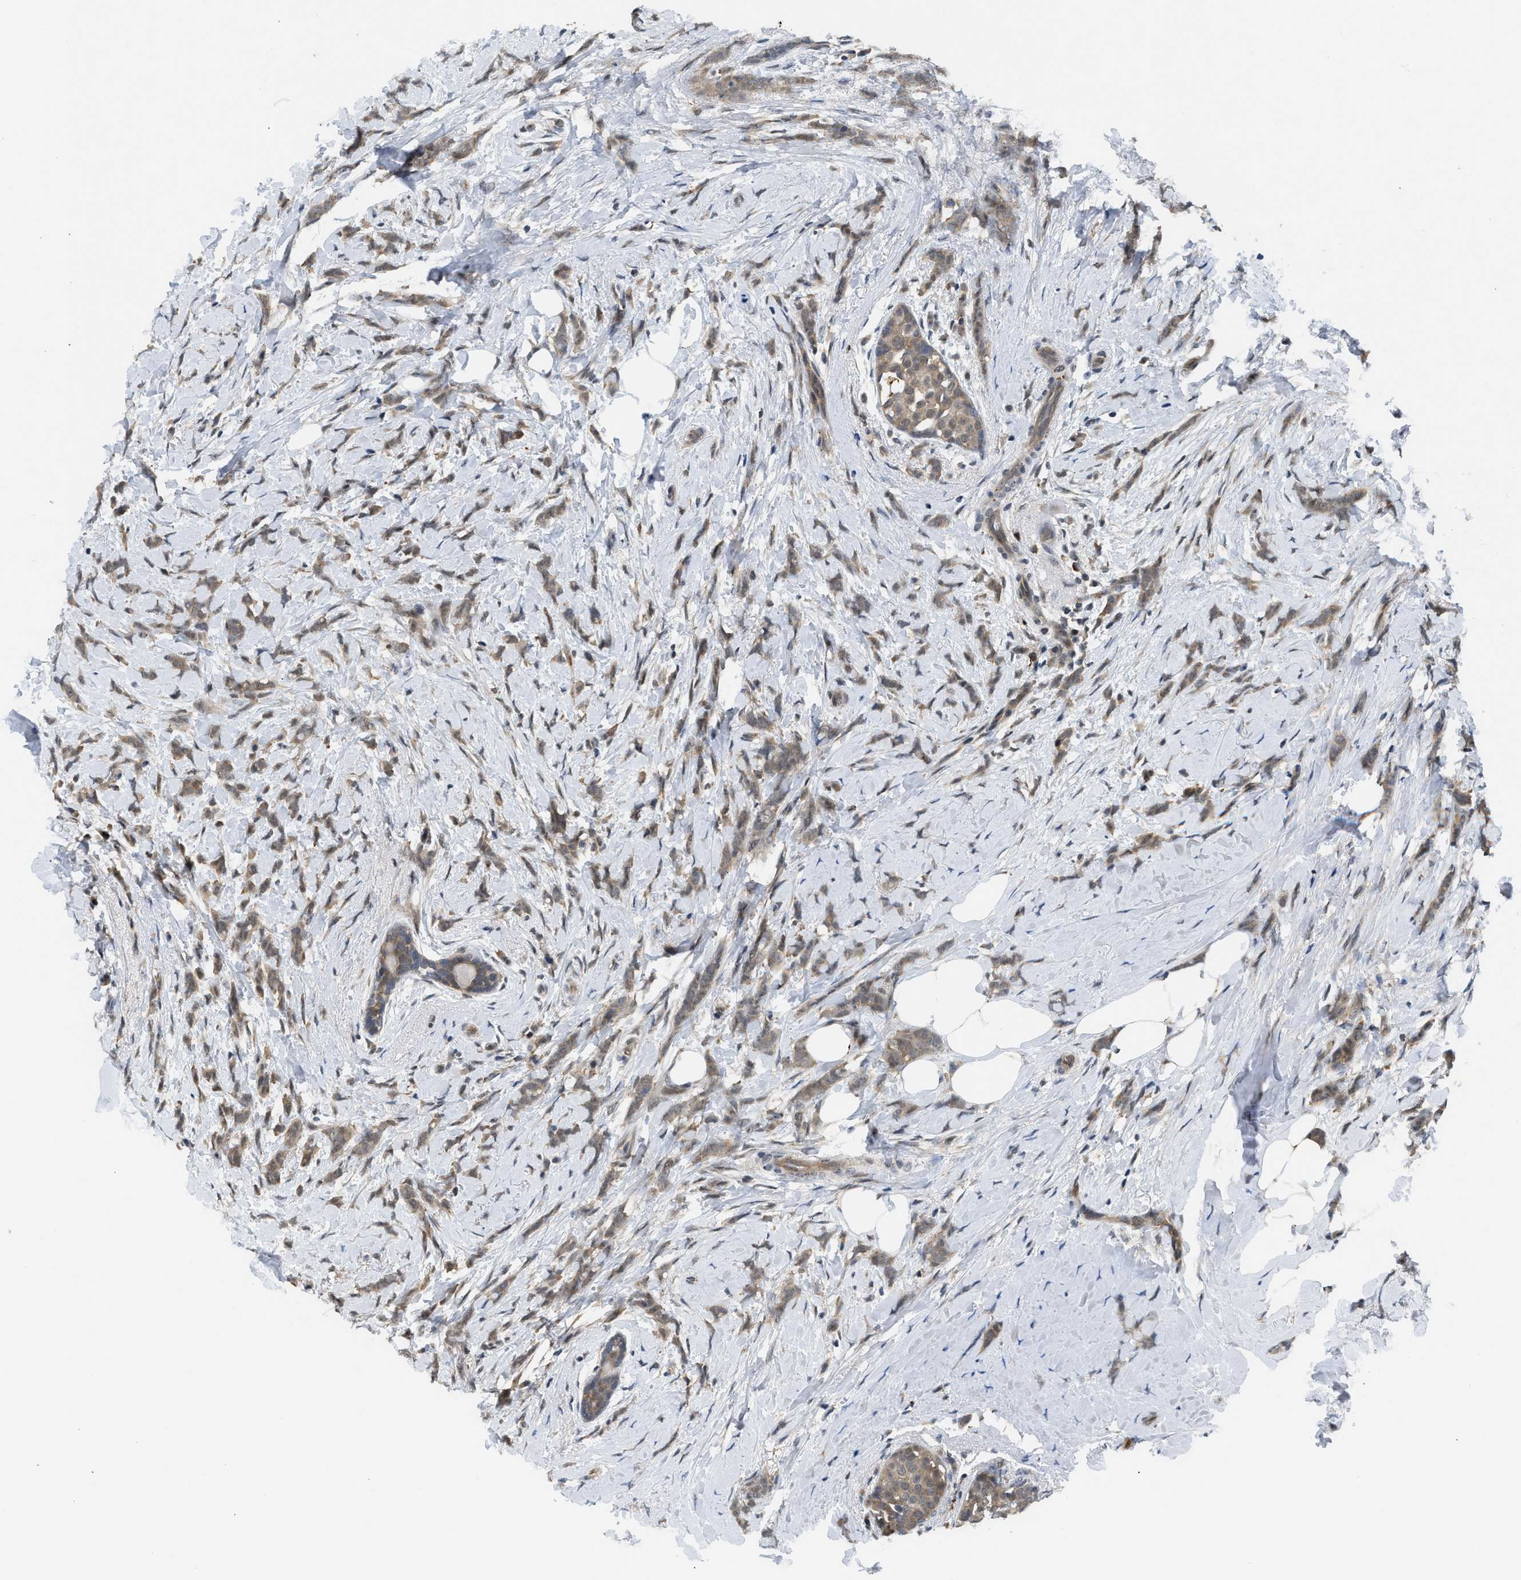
{"staining": {"intensity": "weak", "quantity": "25%-75%", "location": "cytoplasmic/membranous,nuclear"}, "tissue": "breast cancer", "cell_type": "Tumor cells", "image_type": "cancer", "snomed": [{"axis": "morphology", "description": "Lobular carcinoma, in situ"}, {"axis": "morphology", "description": "Lobular carcinoma"}, {"axis": "topography", "description": "Breast"}], "caption": "DAB (3,3'-diaminobenzidine) immunohistochemical staining of human breast lobular carcinoma reveals weak cytoplasmic/membranous and nuclear protein positivity in about 25%-75% of tumor cells.", "gene": "ZNF251", "patient": {"sex": "female", "age": 41}}